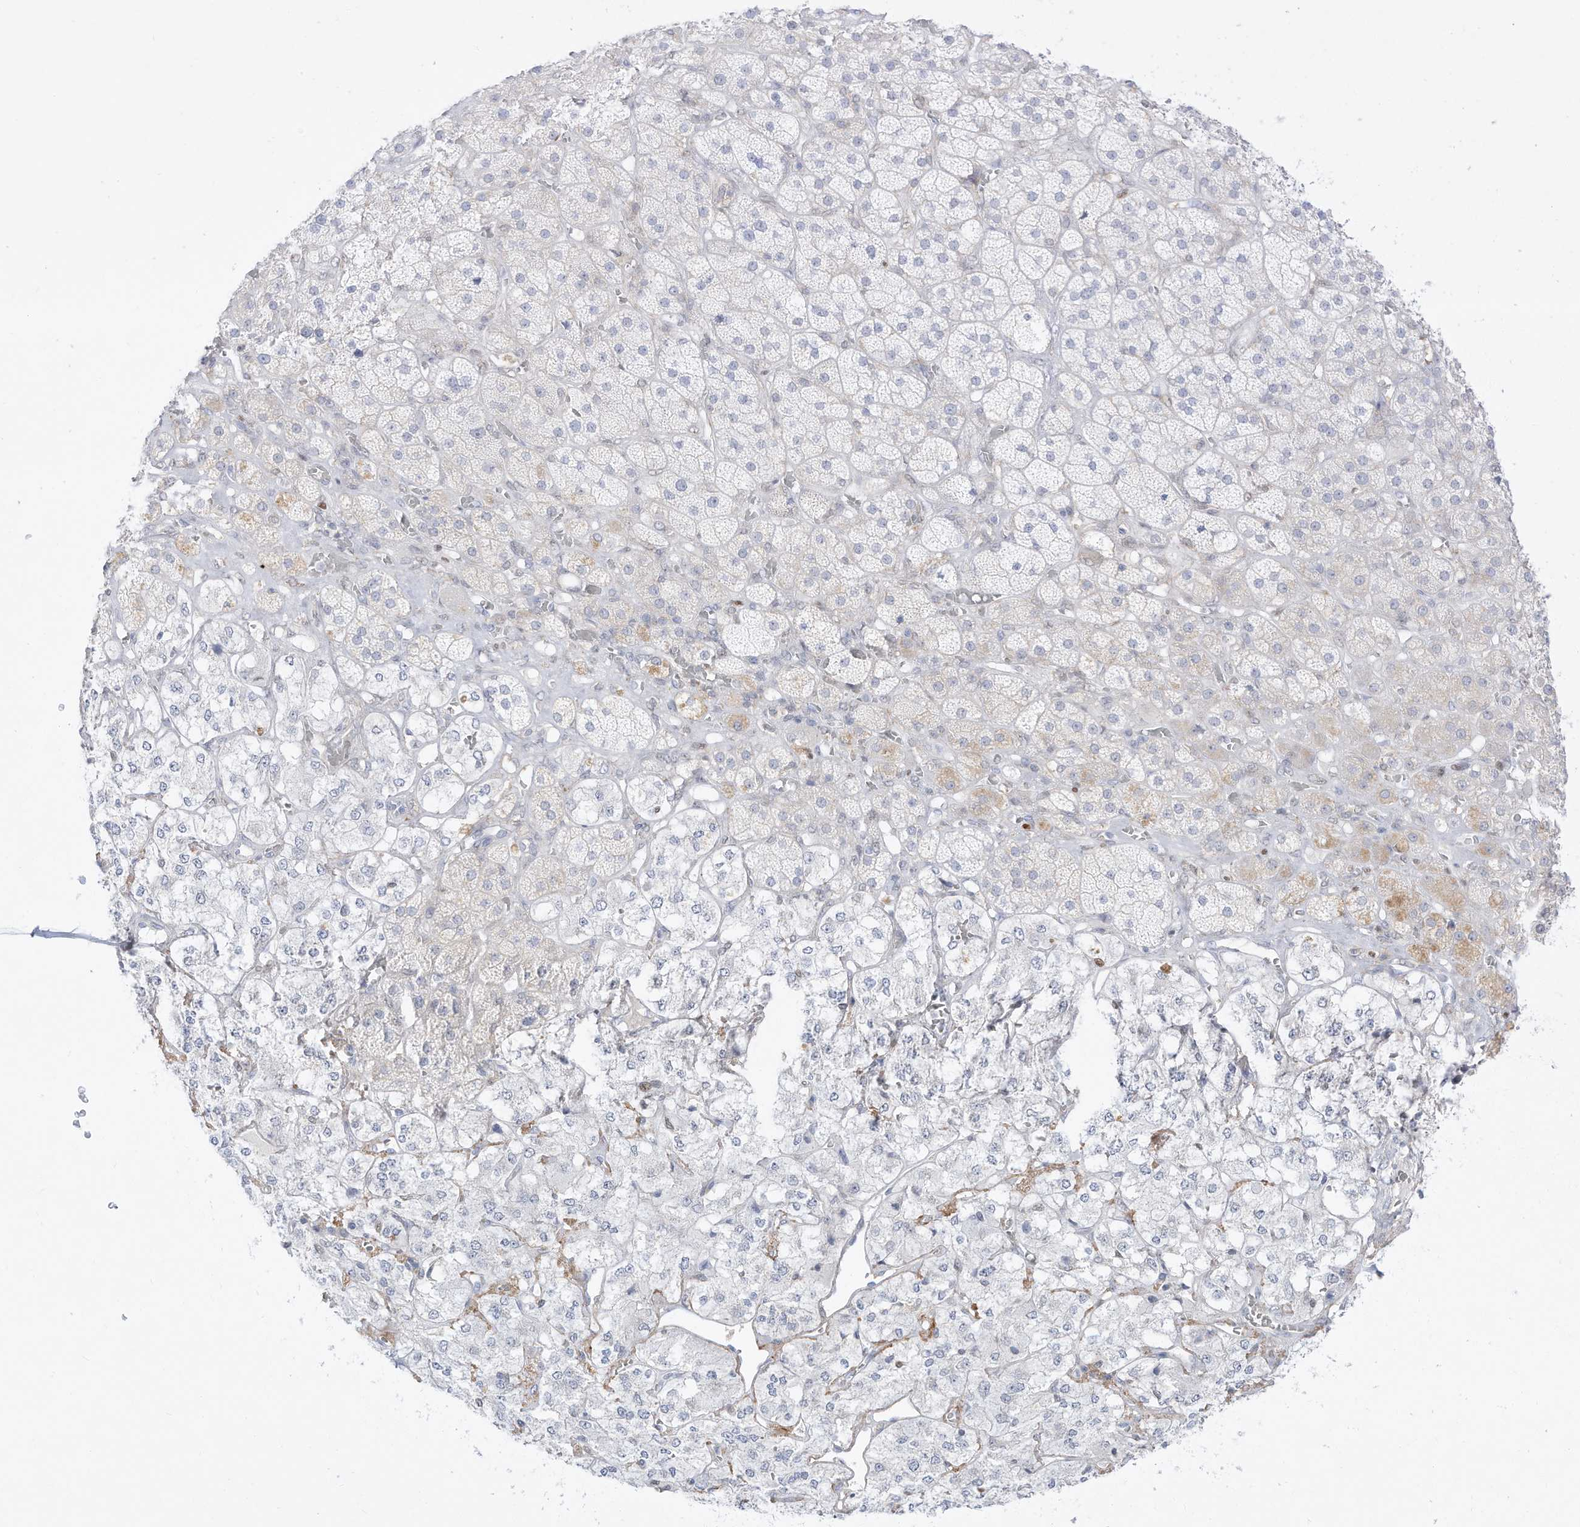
{"staining": {"intensity": "weak", "quantity": "<25%", "location": "cytoplasmic/membranous"}, "tissue": "adrenal gland", "cell_type": "Glandular cells", "image_type": "normal", "snomed": [{"axis": "morphology", "description": "Normal tissue, NOS"}, {"axis": "topography", "description": "Adrenal gland"}], "caption": "Immunohistochemistry (IHC) micrograph of normal adrenal gland: adrenal gland stained with DAB exhibits no significant protein positivity in glandular cells. (DAB (3,3'-diaminobenzidine) IHC with hematoxylin counter stain).", "gene": "DMKN", "patient": {"sex": "male", "age": 57}}